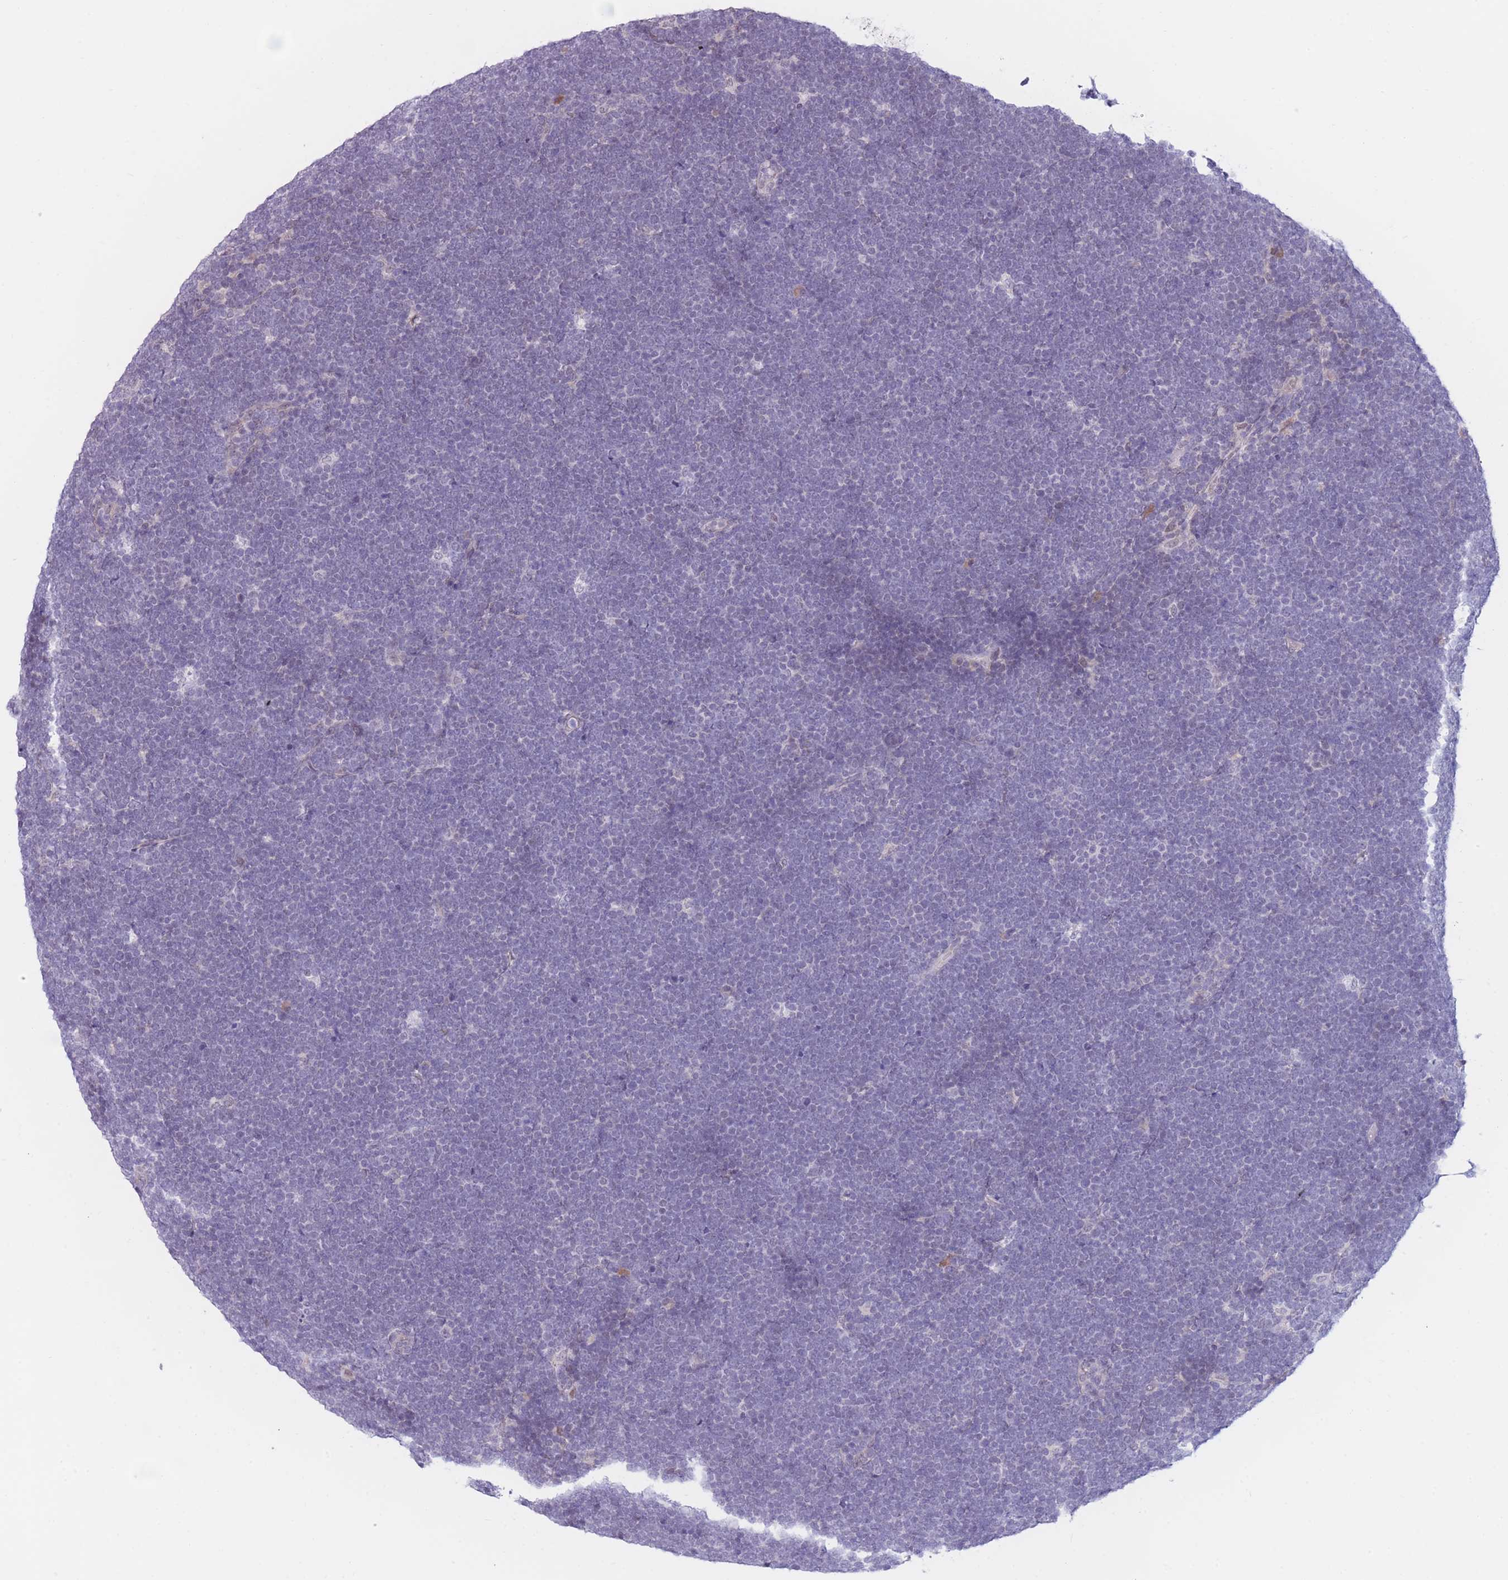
{"staining": {"intensity": "negative", "quantity": "none", "location": "none"}, "tissue": "lymphoma", "cell_type": "Tumor cells", "image_type": "cancer", "snomed": [{"axis": "morphology", "description": "Malignant lymphoma, non-Hodgkin's type, High grade"}, {"axis": "topography", "description": "Lymph node"}], "caption": "DAB (3,3'-diaminobenzidine) immunohistochemical staining of high-grade malignant lymphoma, non-Hodgkin's type reveals no significant expression in tumor cells.", "gene": "COL27A1", "patient": {"sex": "male", "age": 13}}